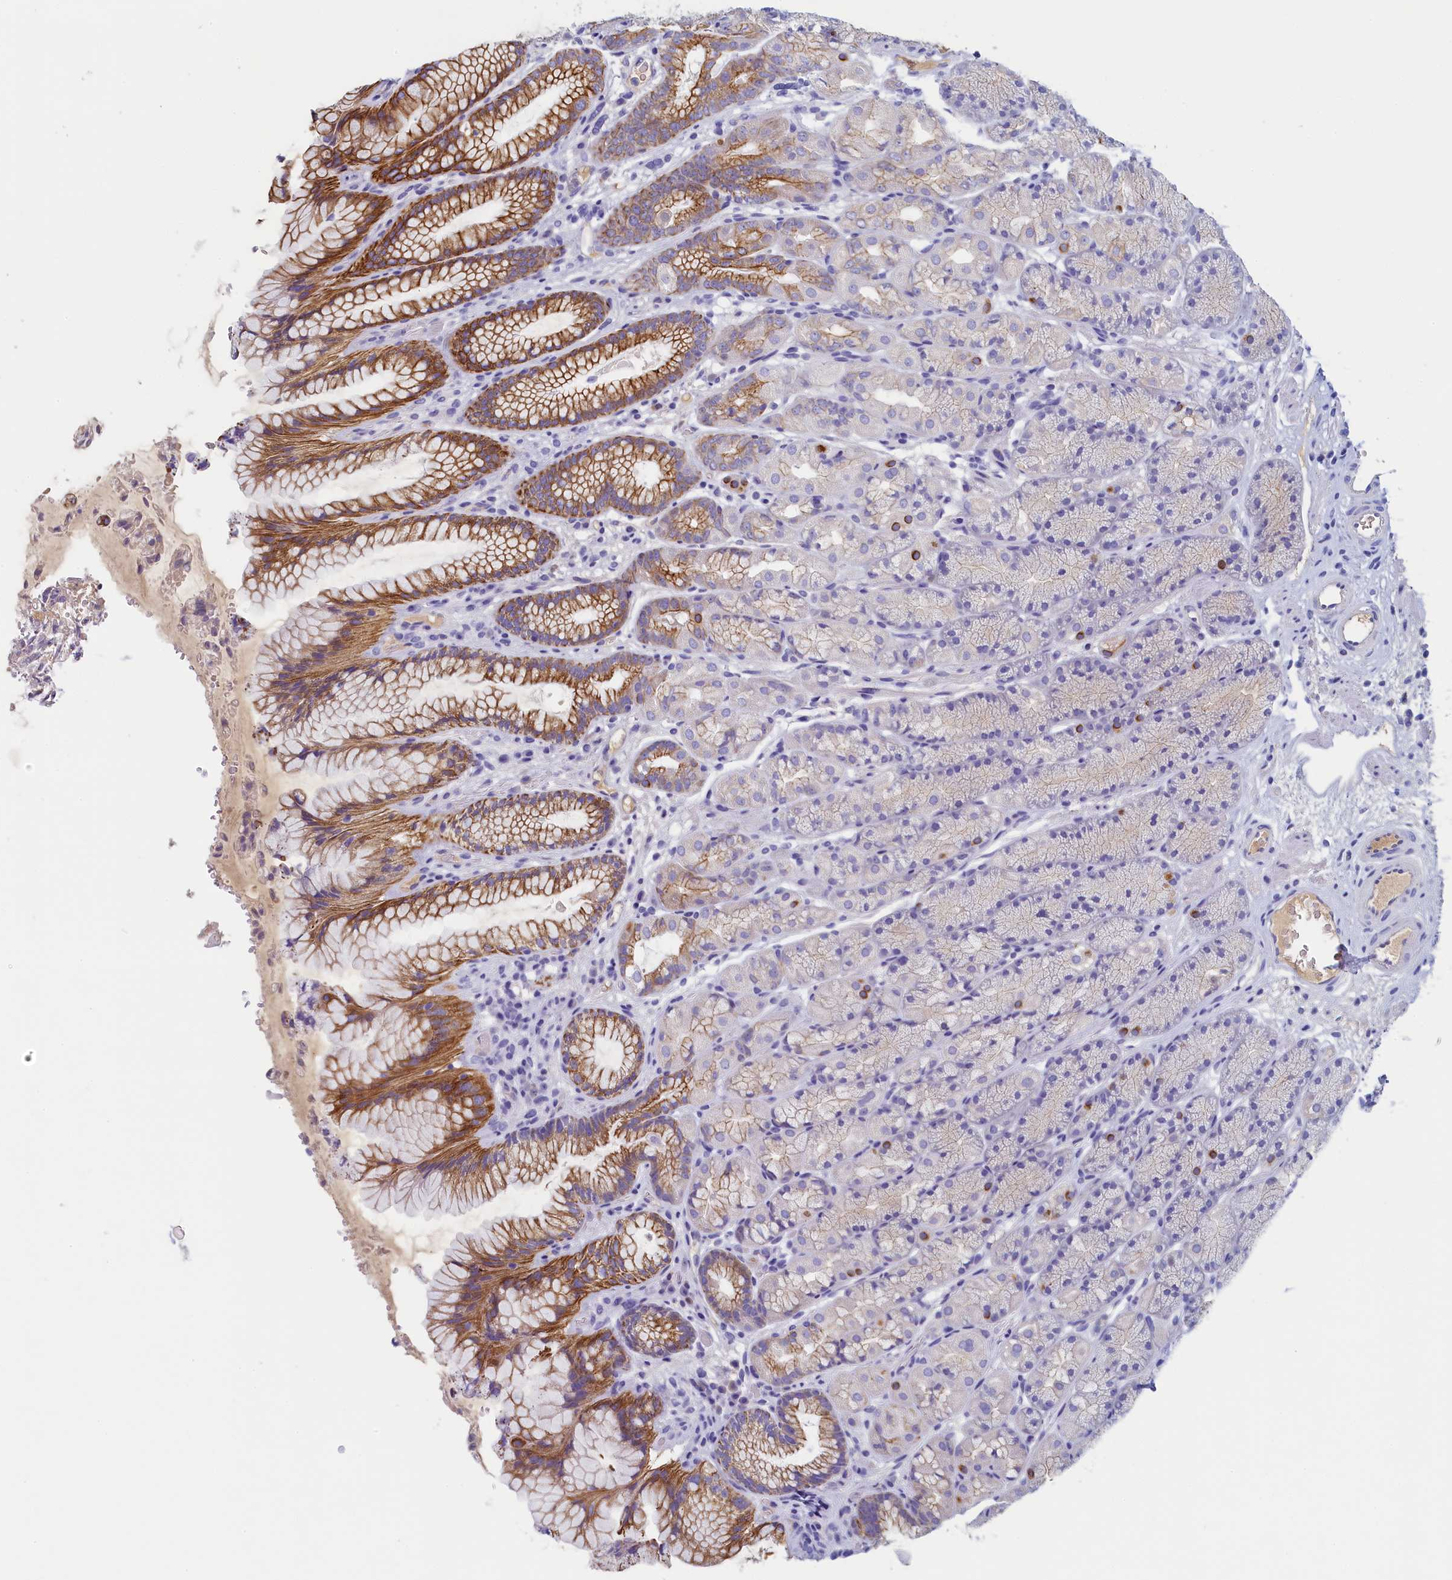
{"staining": {"intensity": "moderate", "quantity": "25%-75%", "location": "cytoplasmic/membranous"}, "tissue": "stomach", "cell_type": "Glandular cells", "image_type": "normal", "snomed": [{"axis": "morphology", "description": "Normal tissue, NOS"}, {"axis": "topography", "description": "Stomach"}], "caption": "Benign stomach reveals moderate cytoplasmic/membranous expression in approximately 25%-75% of glandular cells, visualized by immunohistochemistry.", "gene": "GUCA1C", "patient": {"sex": "male", "age": 63}}